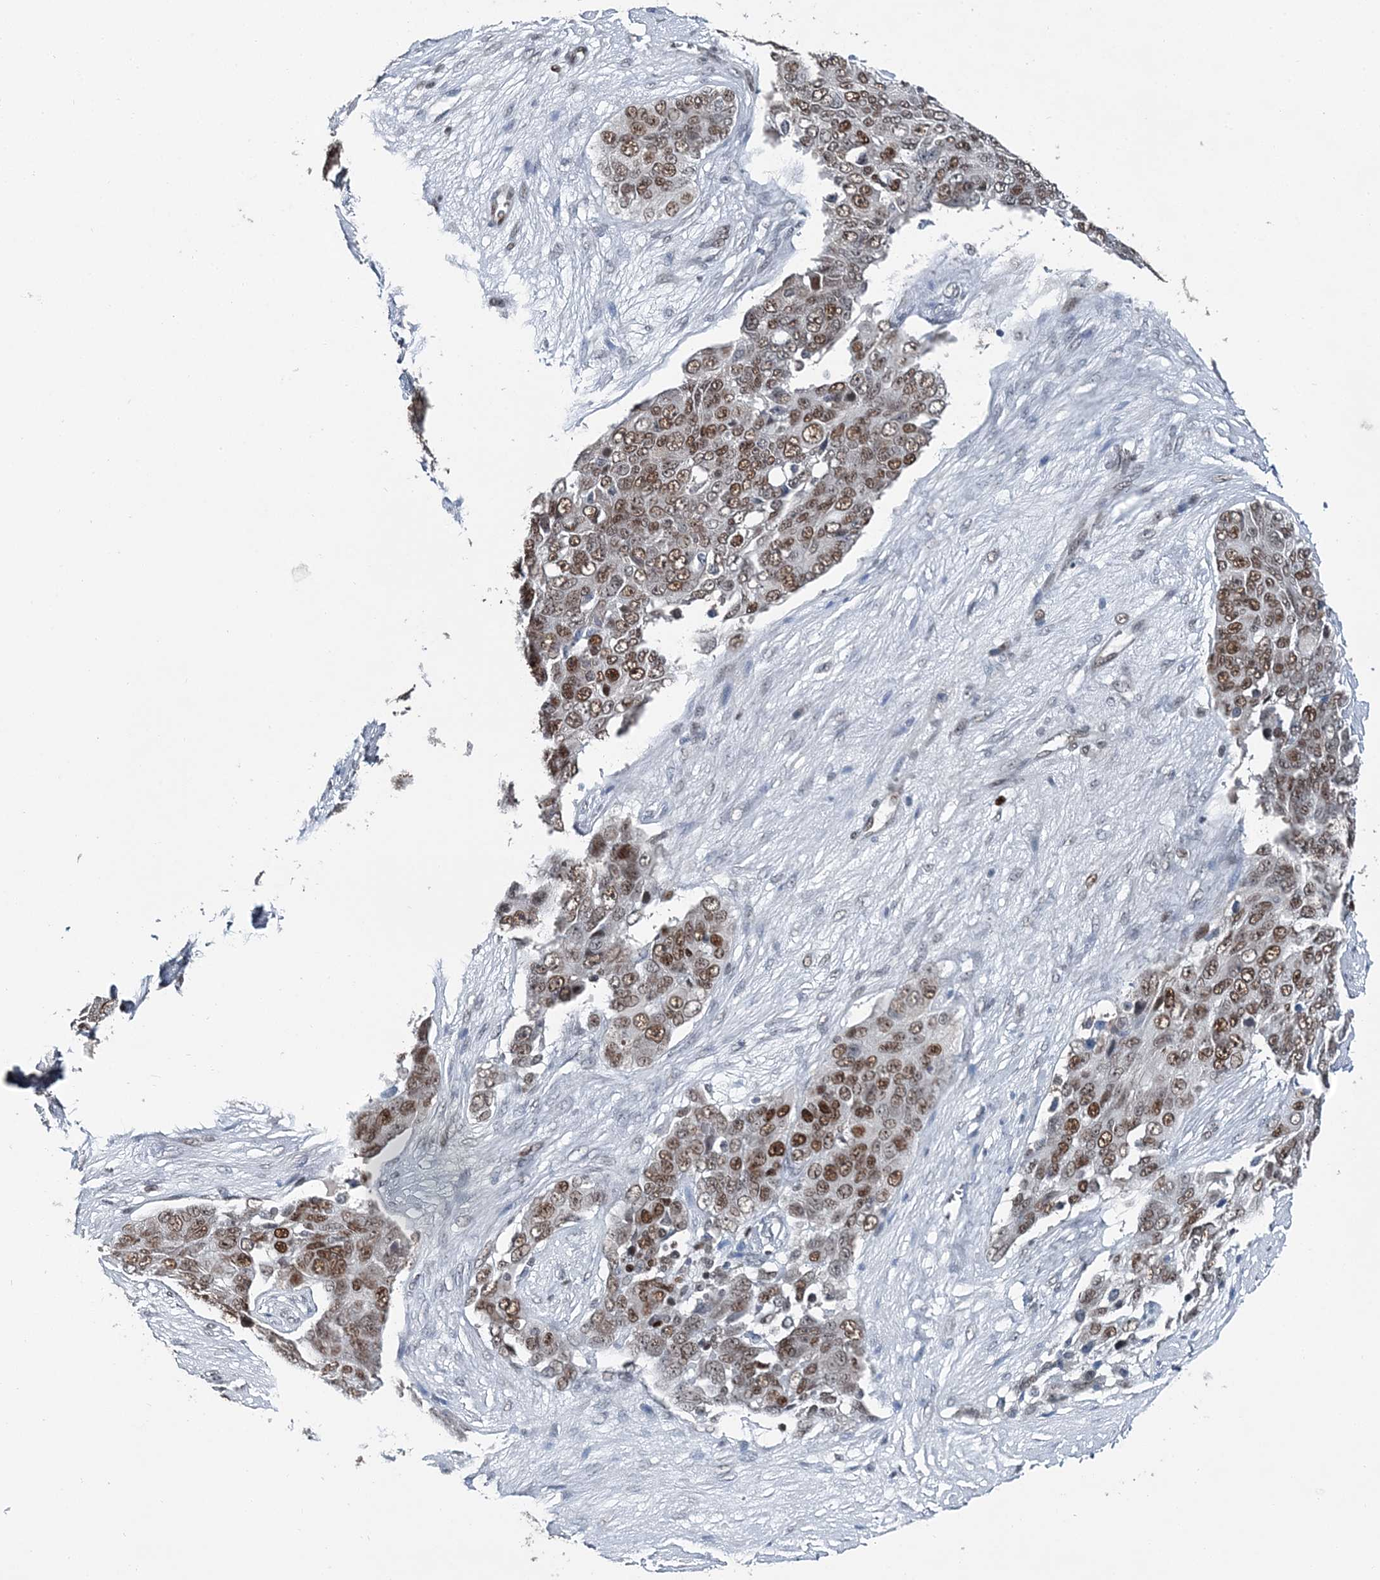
{"staining": {"intensity": "moderate", "quantity": ">75%", "location": "nuclear"}, "tissue": "ovarian cancer", "cell_type": "Tumor cells", "image_type": "cancer", "snomed": [{"axis": "morphology", "description": "Carcinoma, endometroid"}, {"axis": "topography", "description": "Ovary"}], "caption": "The histopathology image displays a brown stain indicating the presence of a protein in the nuclear of tumor cells in ovarian cancer.", "gene": "HAT1", "patient": {"sex": "female", "age": 51}}